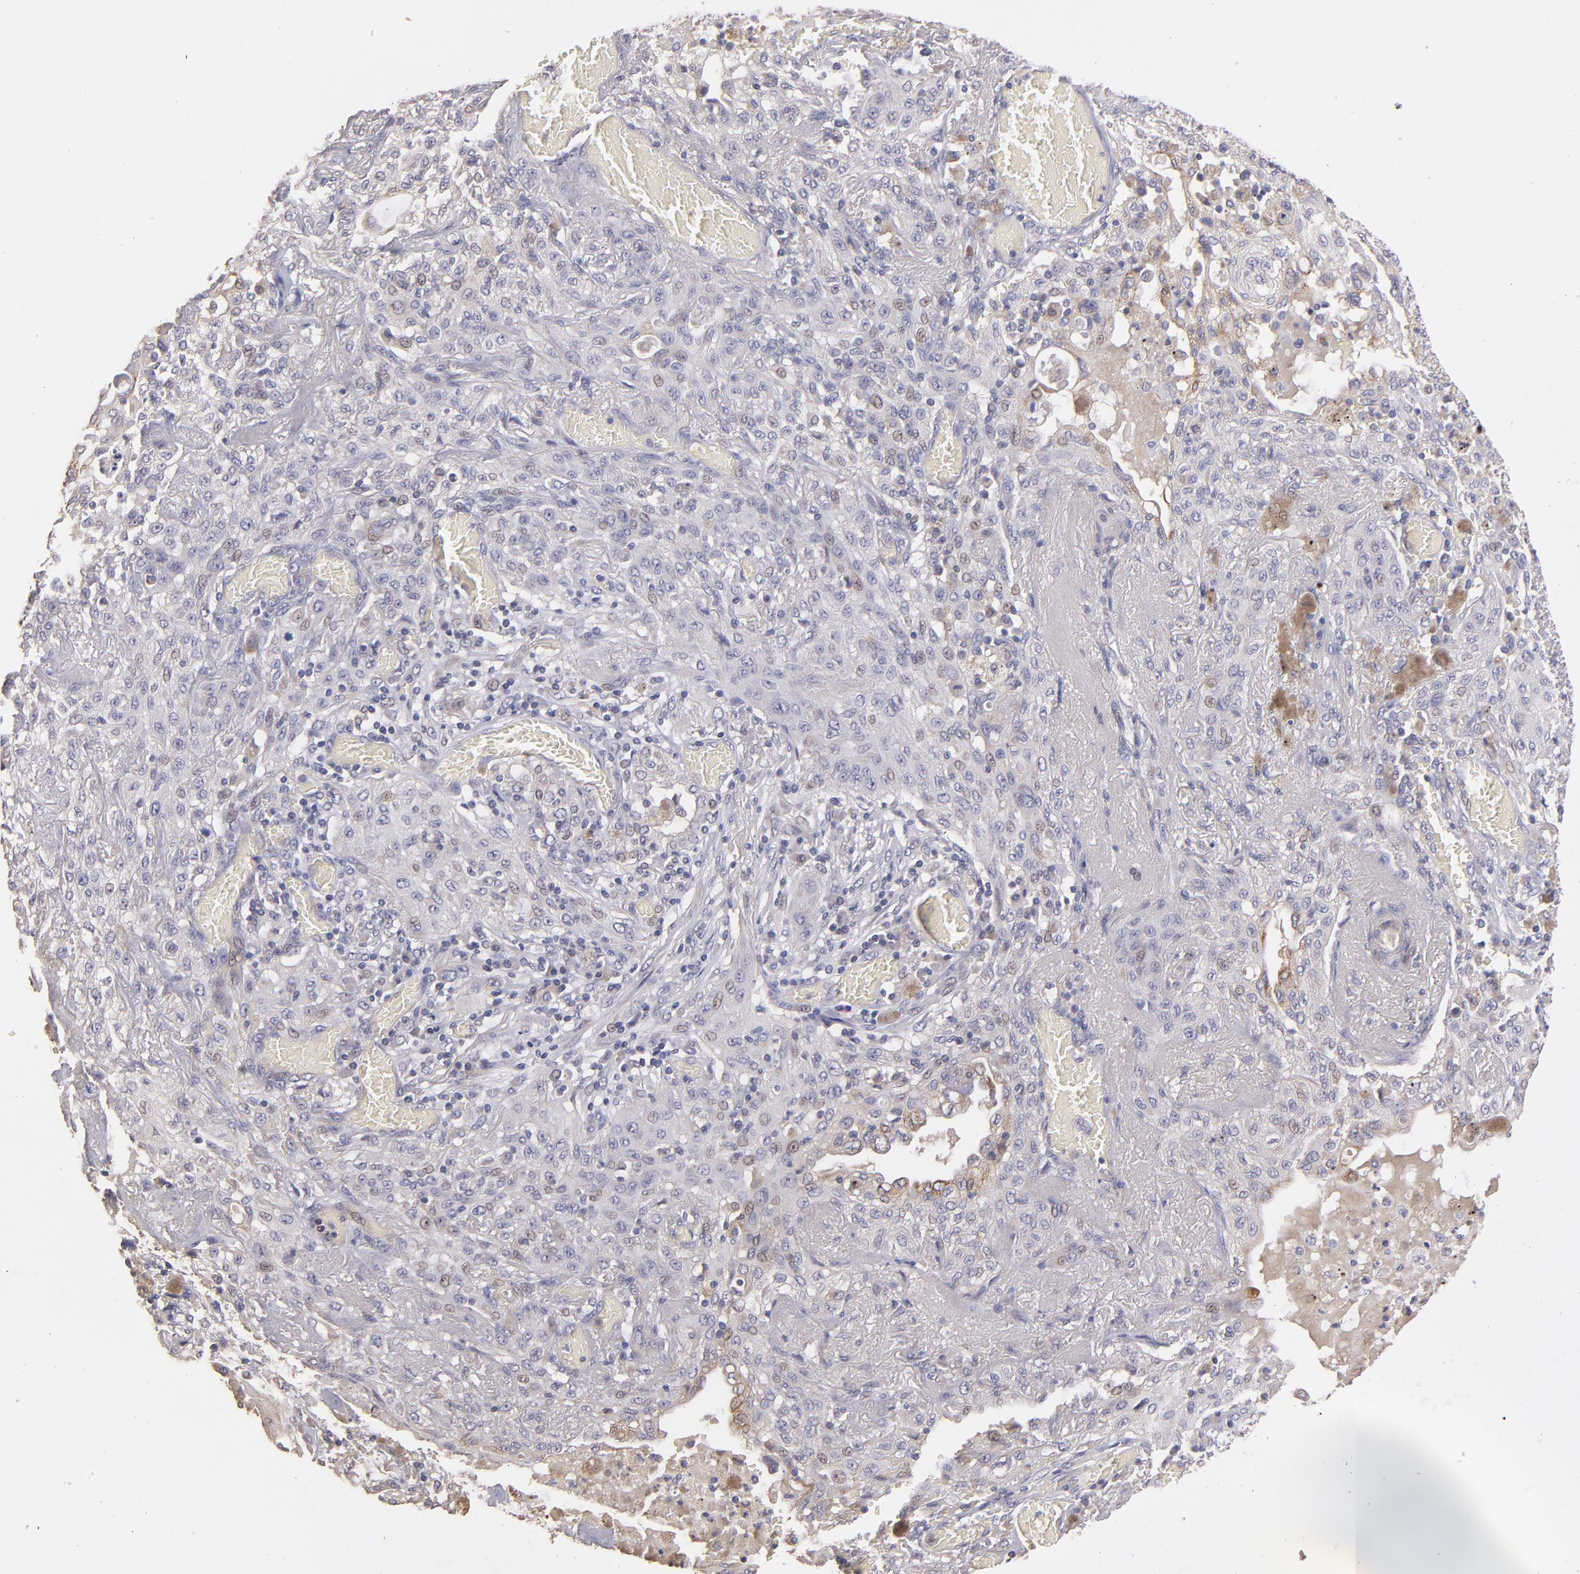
{"staining": {"intensity": "weak", "quantity": "<25%", "location": "cytoplasmic/membranous"}, "tissue": "lung cancer", "cell_type": "Tumor cells", "image_type": "cancer", "snomed": [{"axis": "morphology", "description": "Squamous cell carcinoma, NOS"}, {"axis": "topography", "description": "Lung"}], "caption": "The histopathology image reveals no staining of tumor cells in lung squamous cell carcinoma.", "gene": "GNAZ", "patient": {"sex": "female", "age": 47}}